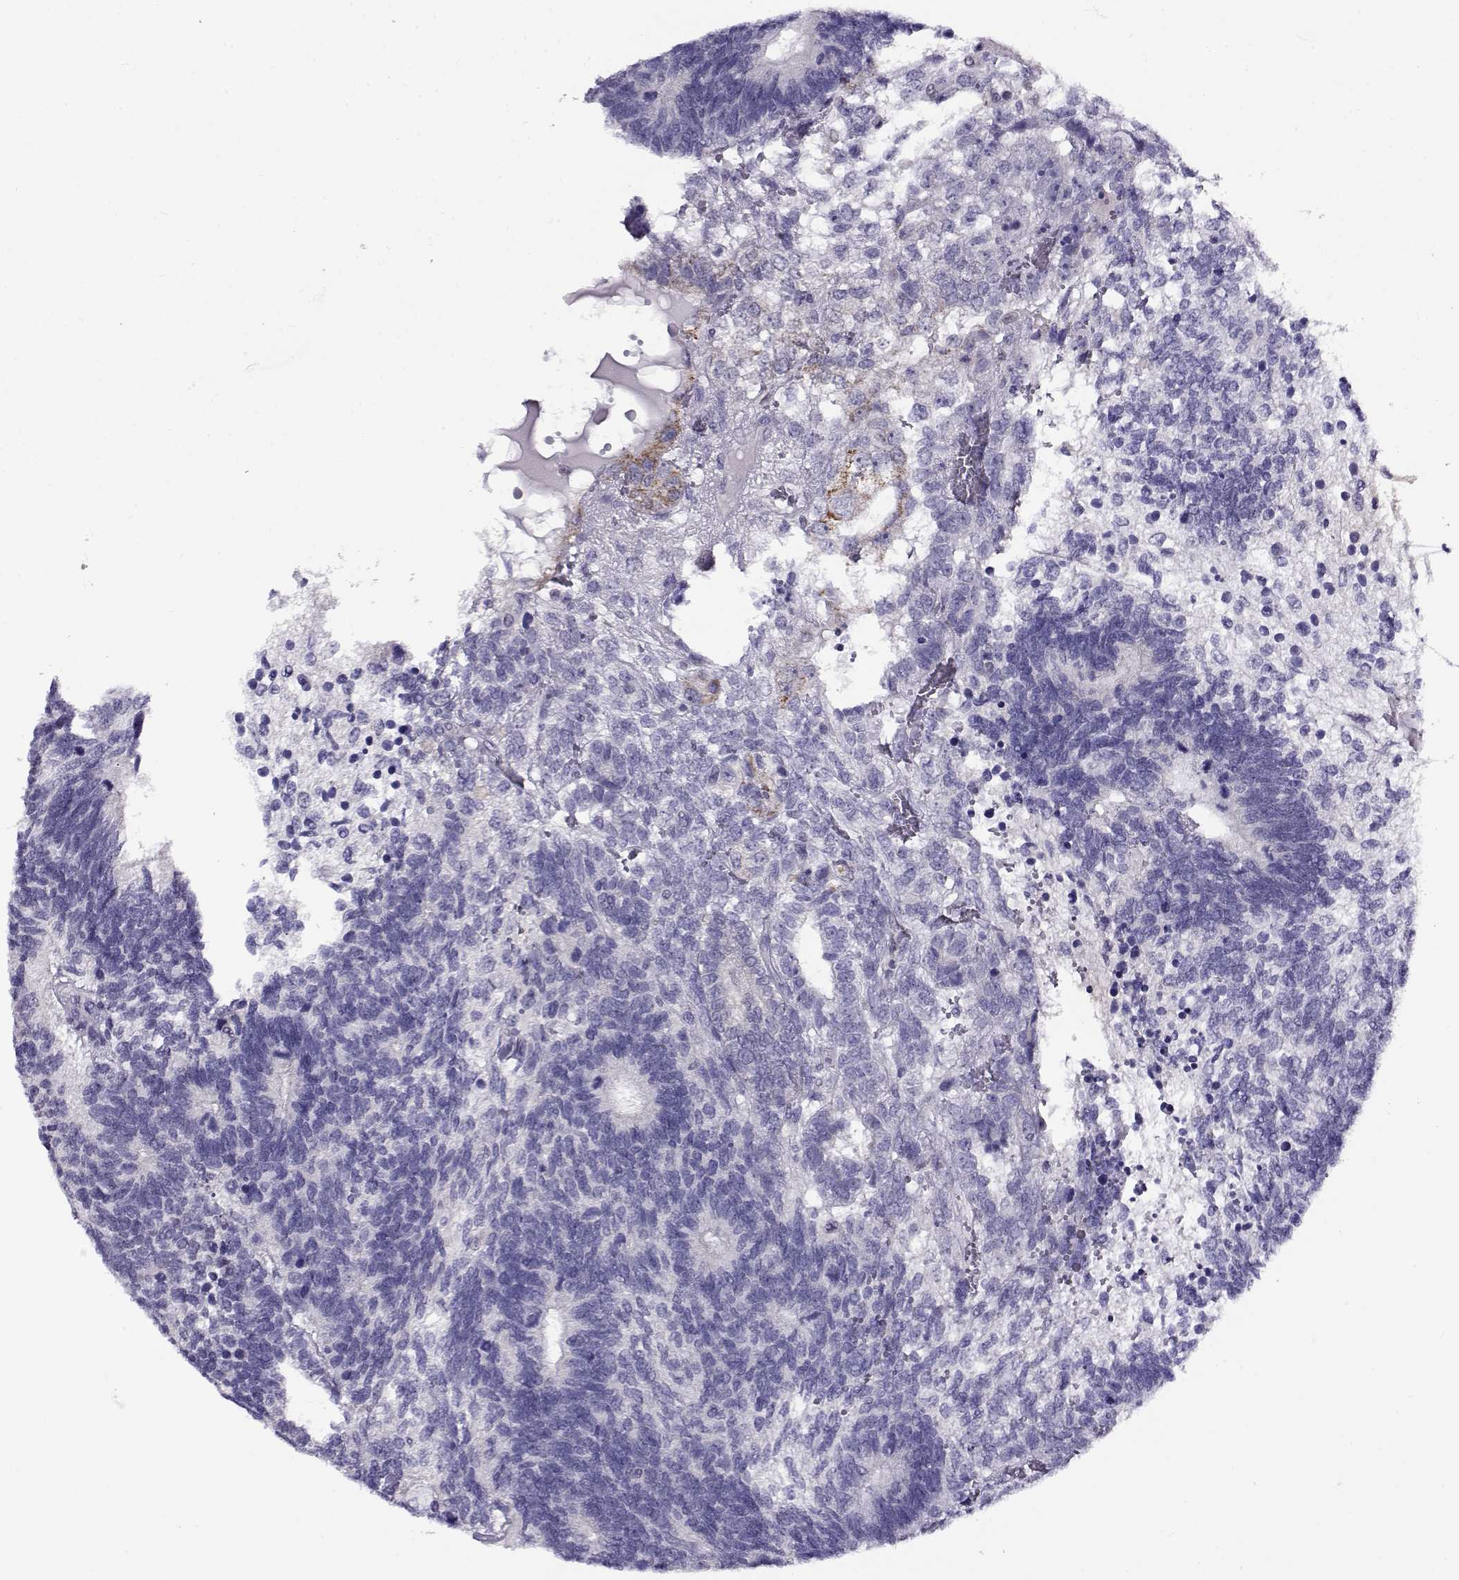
{"staining": {"intensity": "negative", "quantity": "none", "location": "none"}, "tissue": "testis cancer", "cell_type": "Tumor cells", "image_type": "cancer", "snomed": [{"axis": "morphology", "description": "Seminoma, NOS"}, {"axis": "morphology", "description": "Carcinoma, Embryonal, NOS"}, {"axis": "topography", "description": "Testis"}], "caption": "Tumor cells are negative for brown protein staining in testis embryonal carcinoma.", "gene": "FEZF1", "patient": {"sex": "male", "age": 41}}